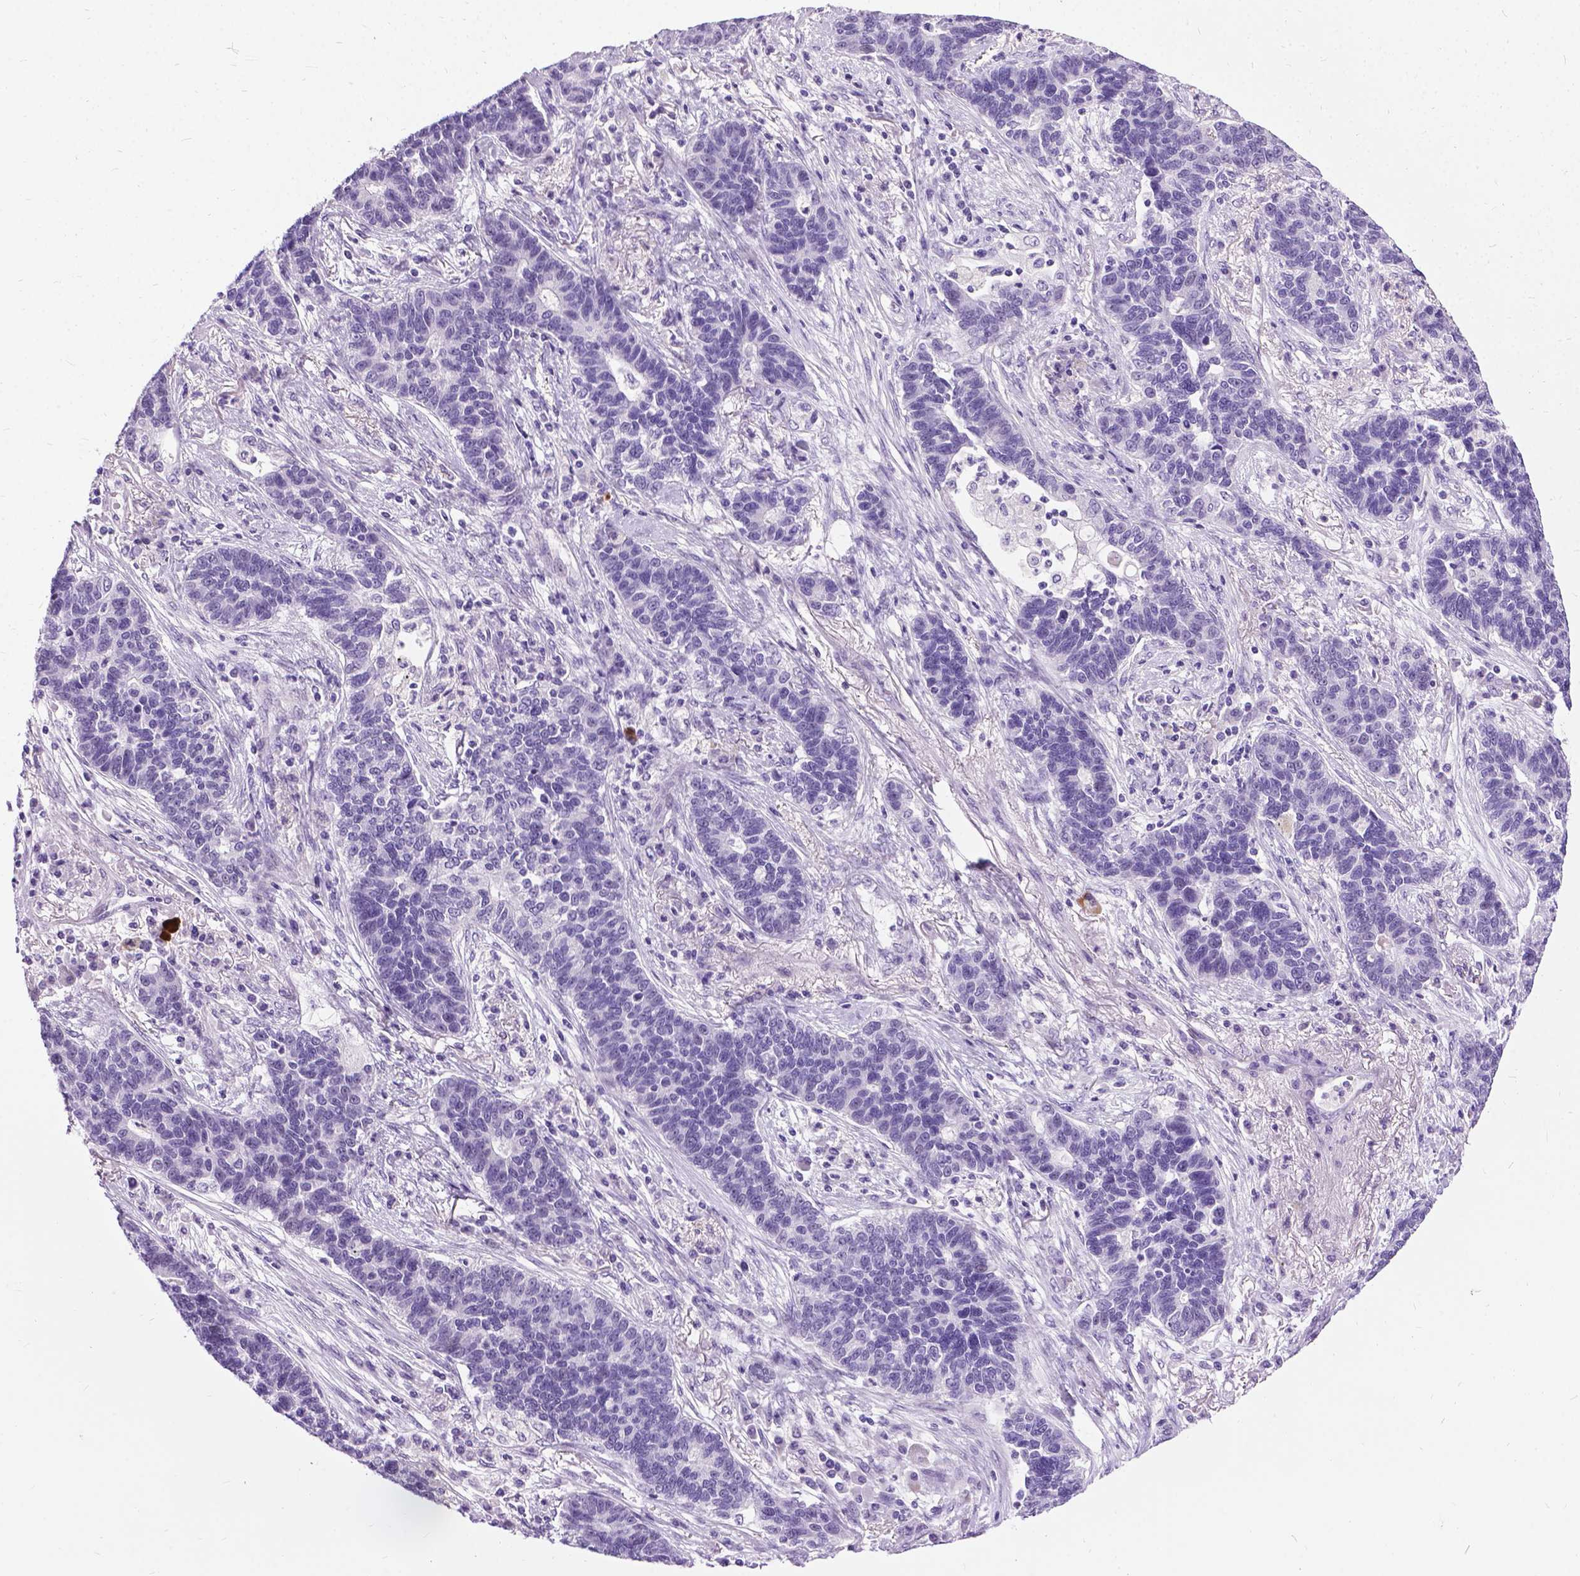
{"staining": {"intensity": "negative", "quantity": "none", "location": "none"}, "tissue": "lung cancer", "cell_type": "Tumor cells", "image_type": "cancer", "snomed": [{"axis": "morphology", "description": "Adenocarcinoma, NOS"}, {"axis": "topography", "description": "Lung"}], "caption": "This is an immunohistochemistry photomicrograph of lung adenocarcinoma. There is no staining in tumor cells.", "gene": "PROB1", "patient": {"sex": "female", "age": 57}}